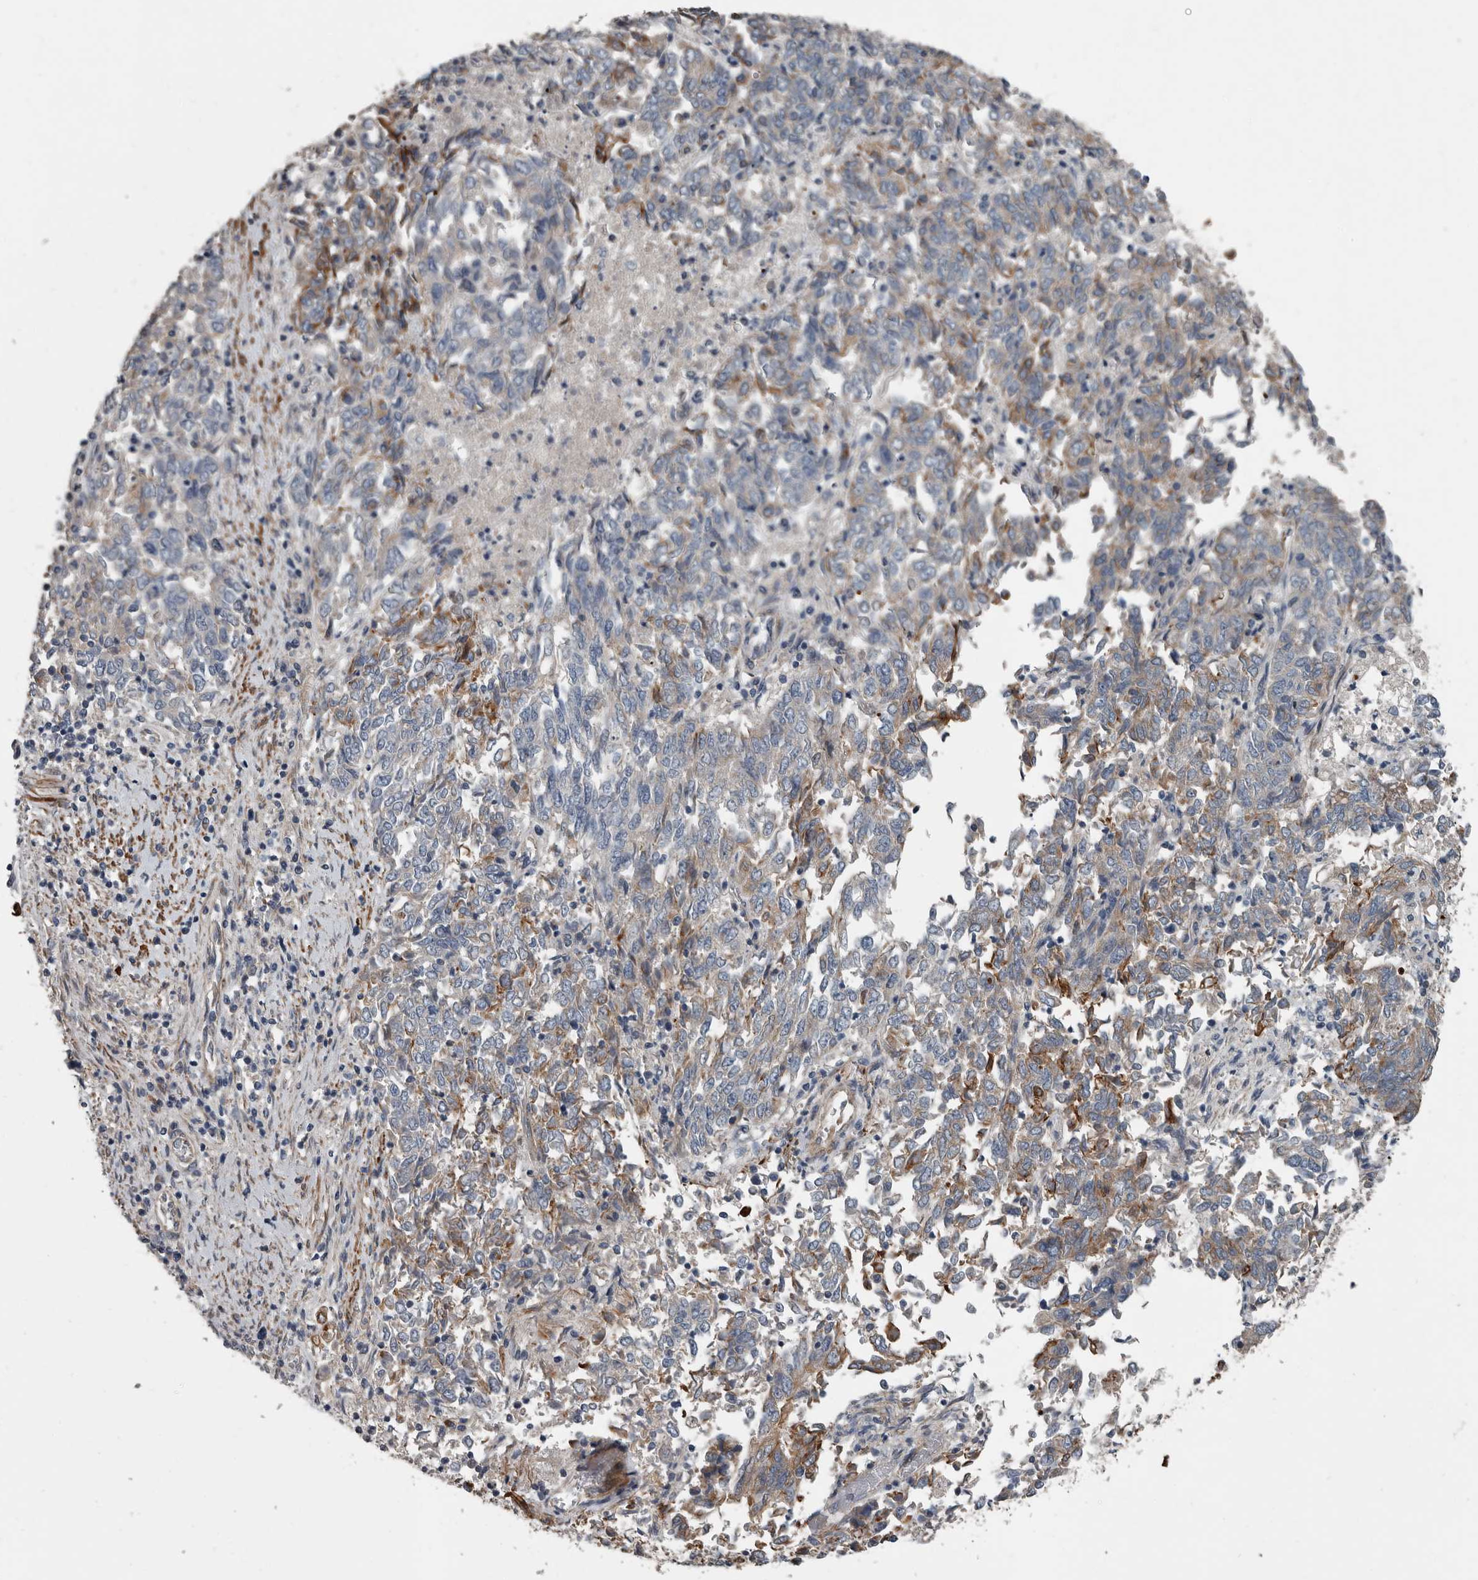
{"staining": {"intensity": "moderate", "quantity": "25%-75%", "location": "cytoplasmic/membranous"}, "tissue": "endometrial cancer", "cell_type": "Tumor cells", "image_type": "cancer", "snomed": [{"axis": "morphology", "description": "Adenocarcinoma, NOS"}, {"axis": "topography", "description": "Endometrium"}], "caption": "This photomicrograph demonstrates immunohistochemistry (IHC) staining of adenocarcinoma (endometrial), with medium moderate cytoplasmic/membranous expression in about 25%-75% of tumor cells.", "gene": "DPY19L4", "patient": {"sex": "female", "age": 80}}